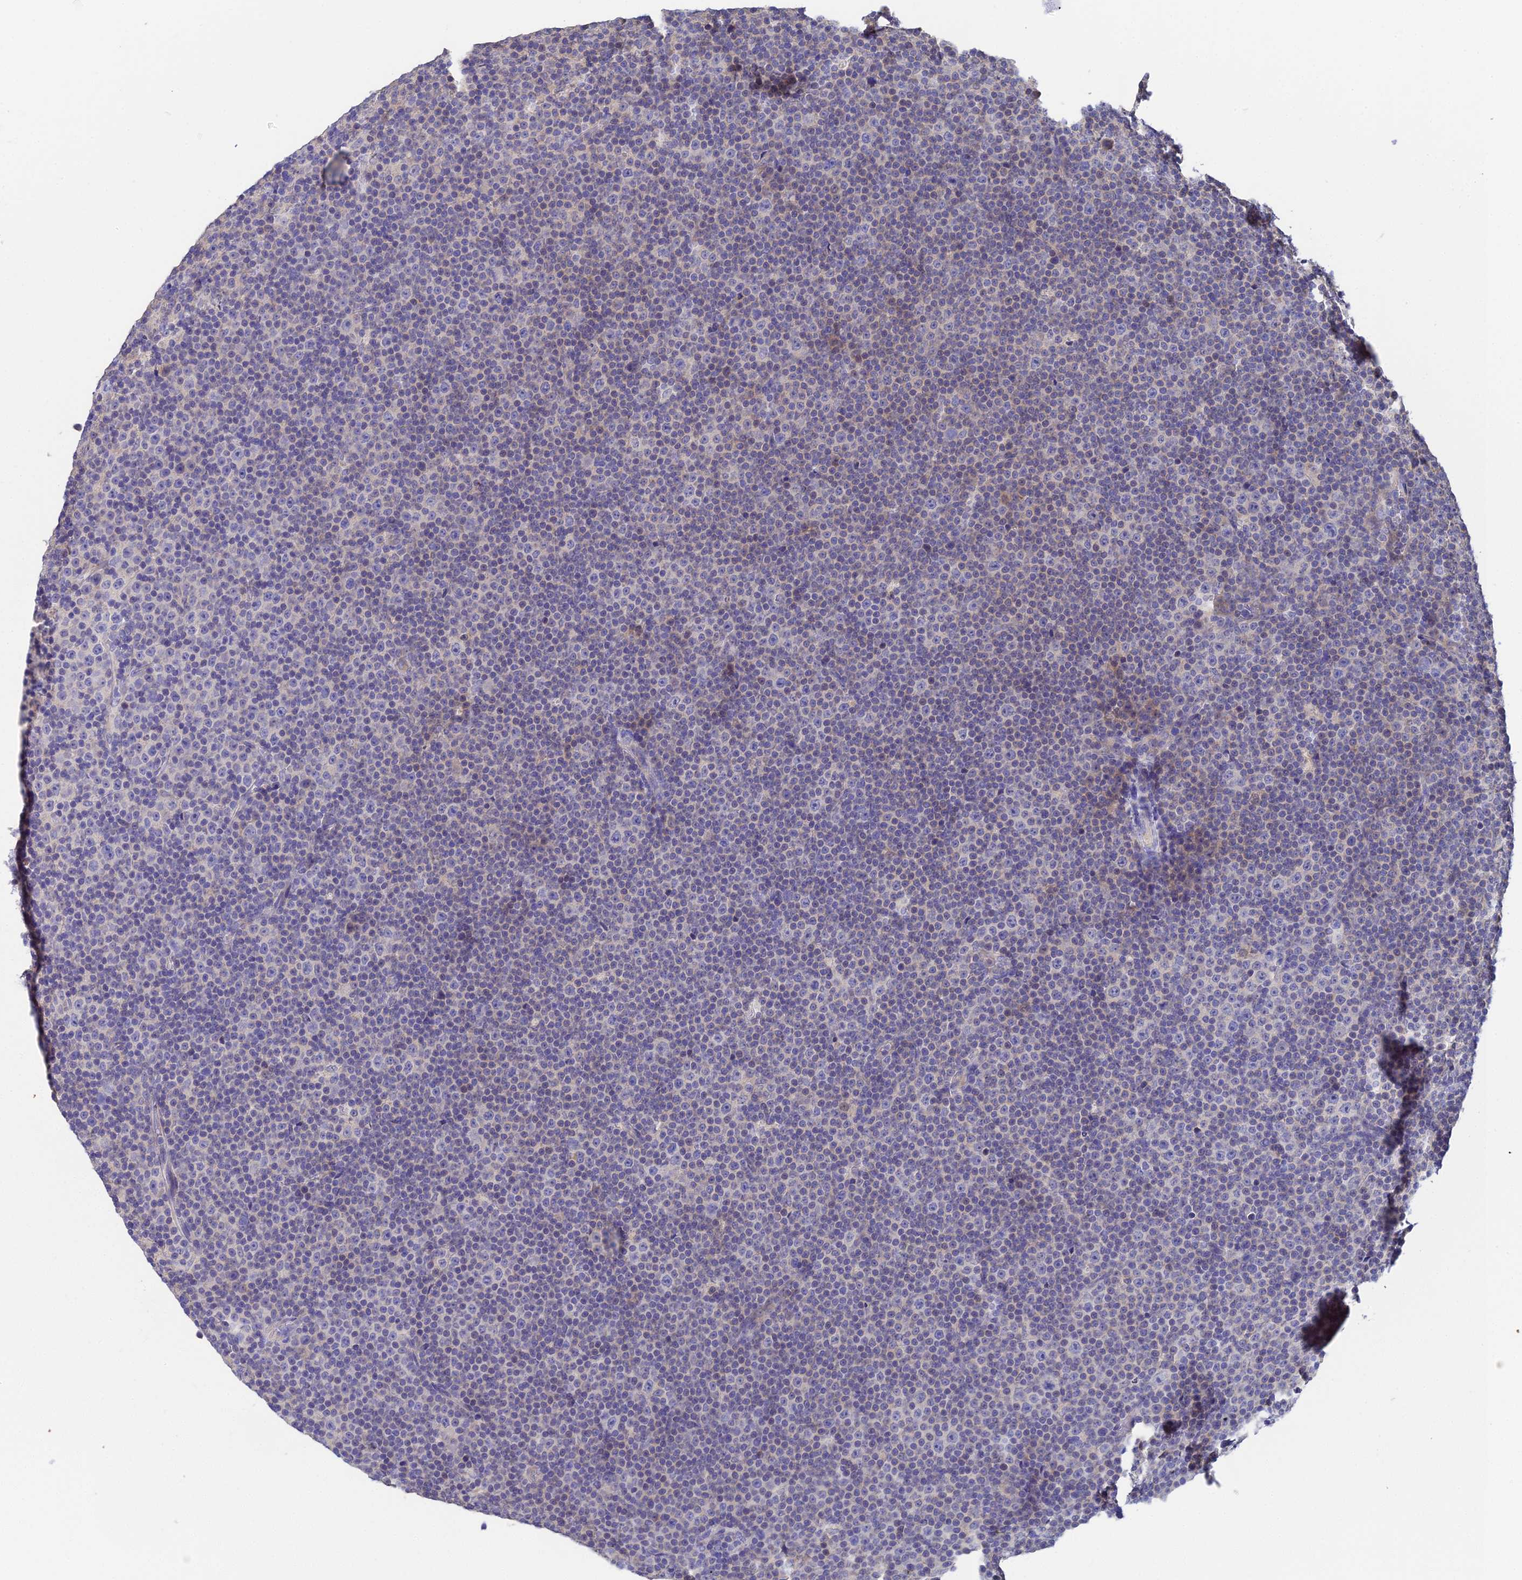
{"staining": {"intensity": "weak", "quantity": "<25%", "location": "cytoplasmic/membranous"}, "tissue": "lymphoma", "cell_type": "Tumor cells", "image_type": "cancer", "snomed": [{"axis": "morphology", "description": "Malignant lymphoma, non-Hodgkin's type, Low grade"}, {"axis": "topography", "description": "Lymph node"}], "caption": "Tumor cells are negative for brown protein staining in low-grade malignant lymphoma, non-Hodgkin's type.", "gene": "UBE2L3", "patient": {"sex": "female", "age": 67}}